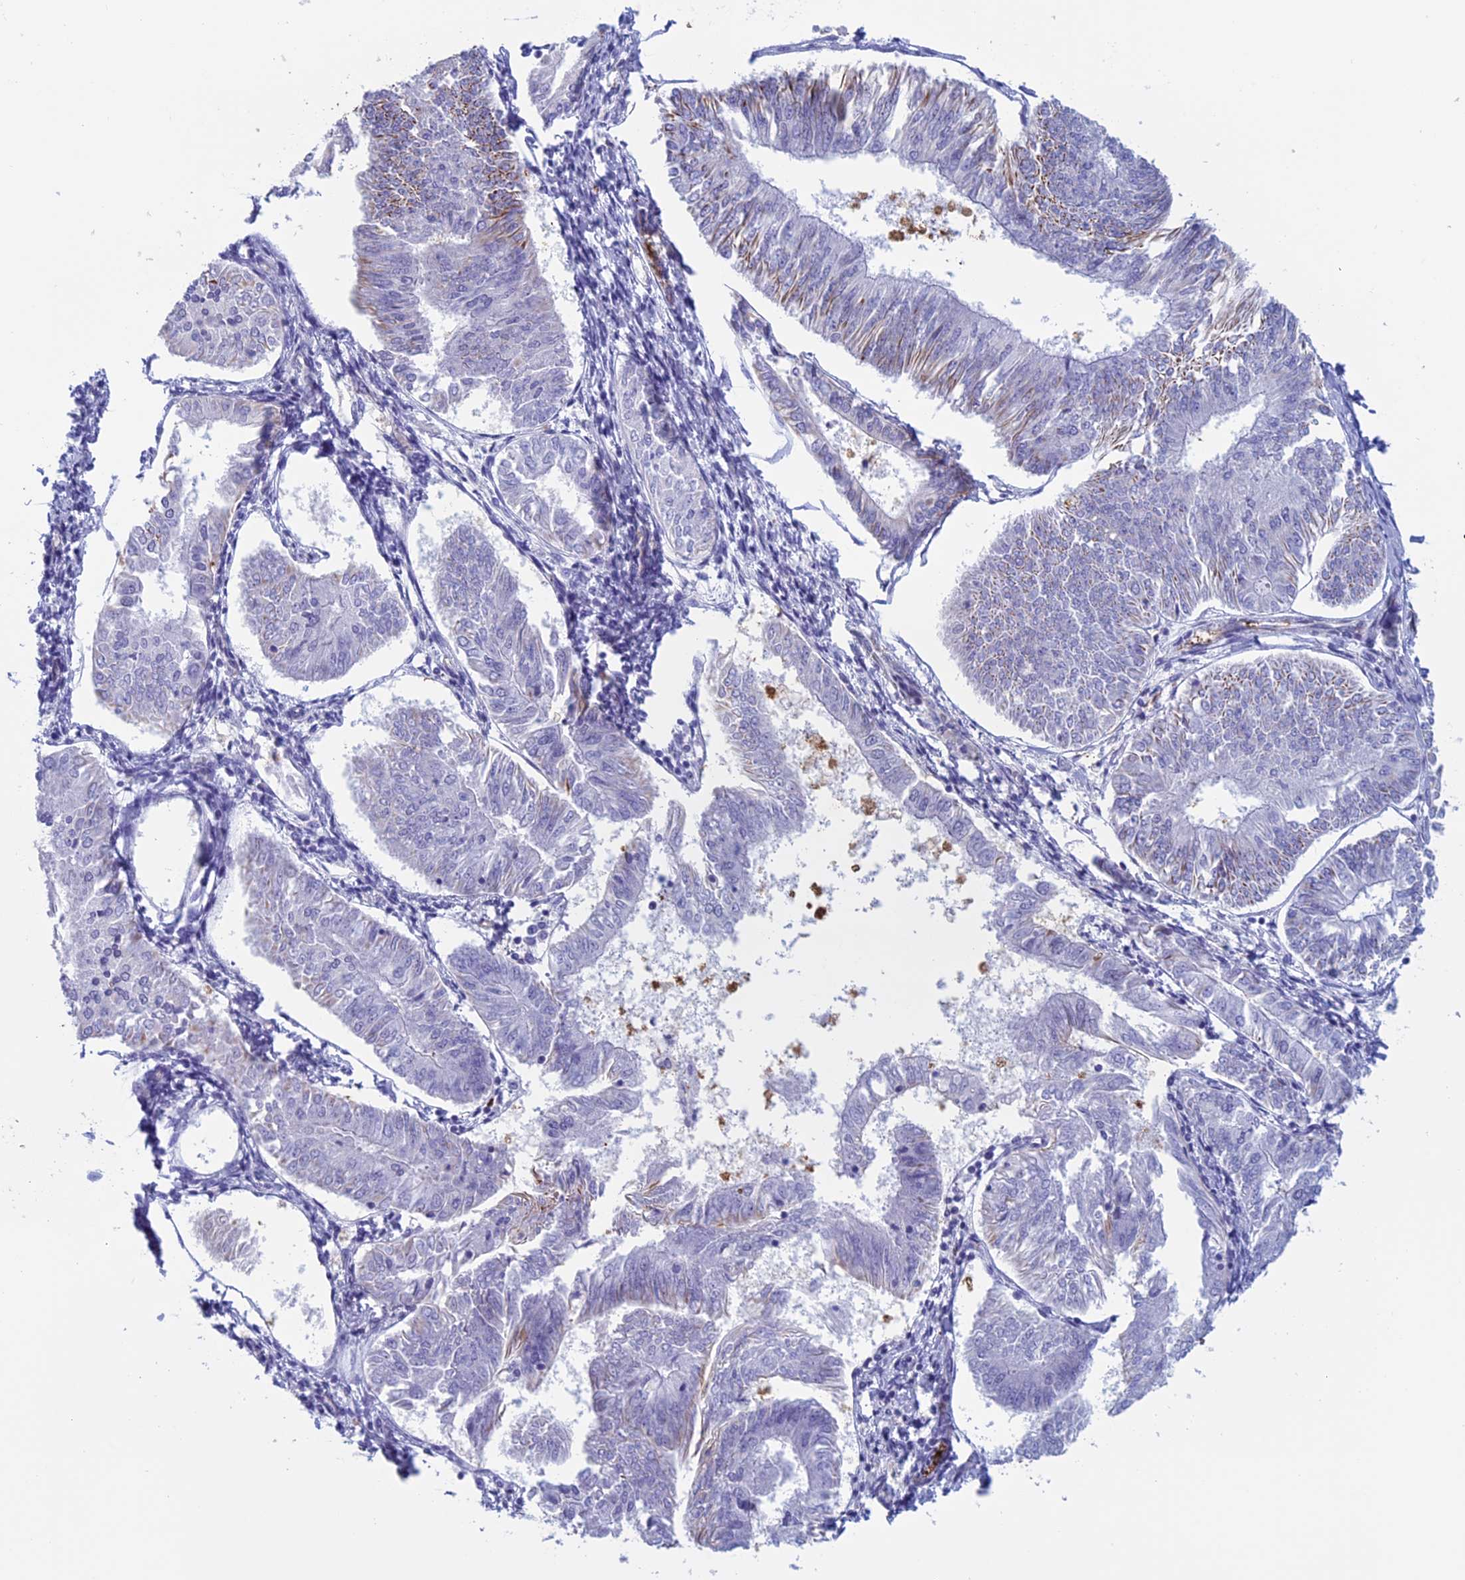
{"staining": {"intensity": "moderate", "quantity": "<25%", "location": "cytoplasmic/membranous"}, "tissue": "endometrial cancer", "cell_type": "Tumor cells", "image_type": "cancer", "snomed": [{"axis": "morphology", "description": "Adenocarcinoma, NOS"}, {"axis": "topography", "description": "Endometrium"}], "caption": "A brown stain highlights moderate cytoplasmic/membranous staining of a protein in adenocarcinoma (endometrial) tumor cells.", "gene": "ANGPTL2", "patient": {"sex": "female", "age": 58}}